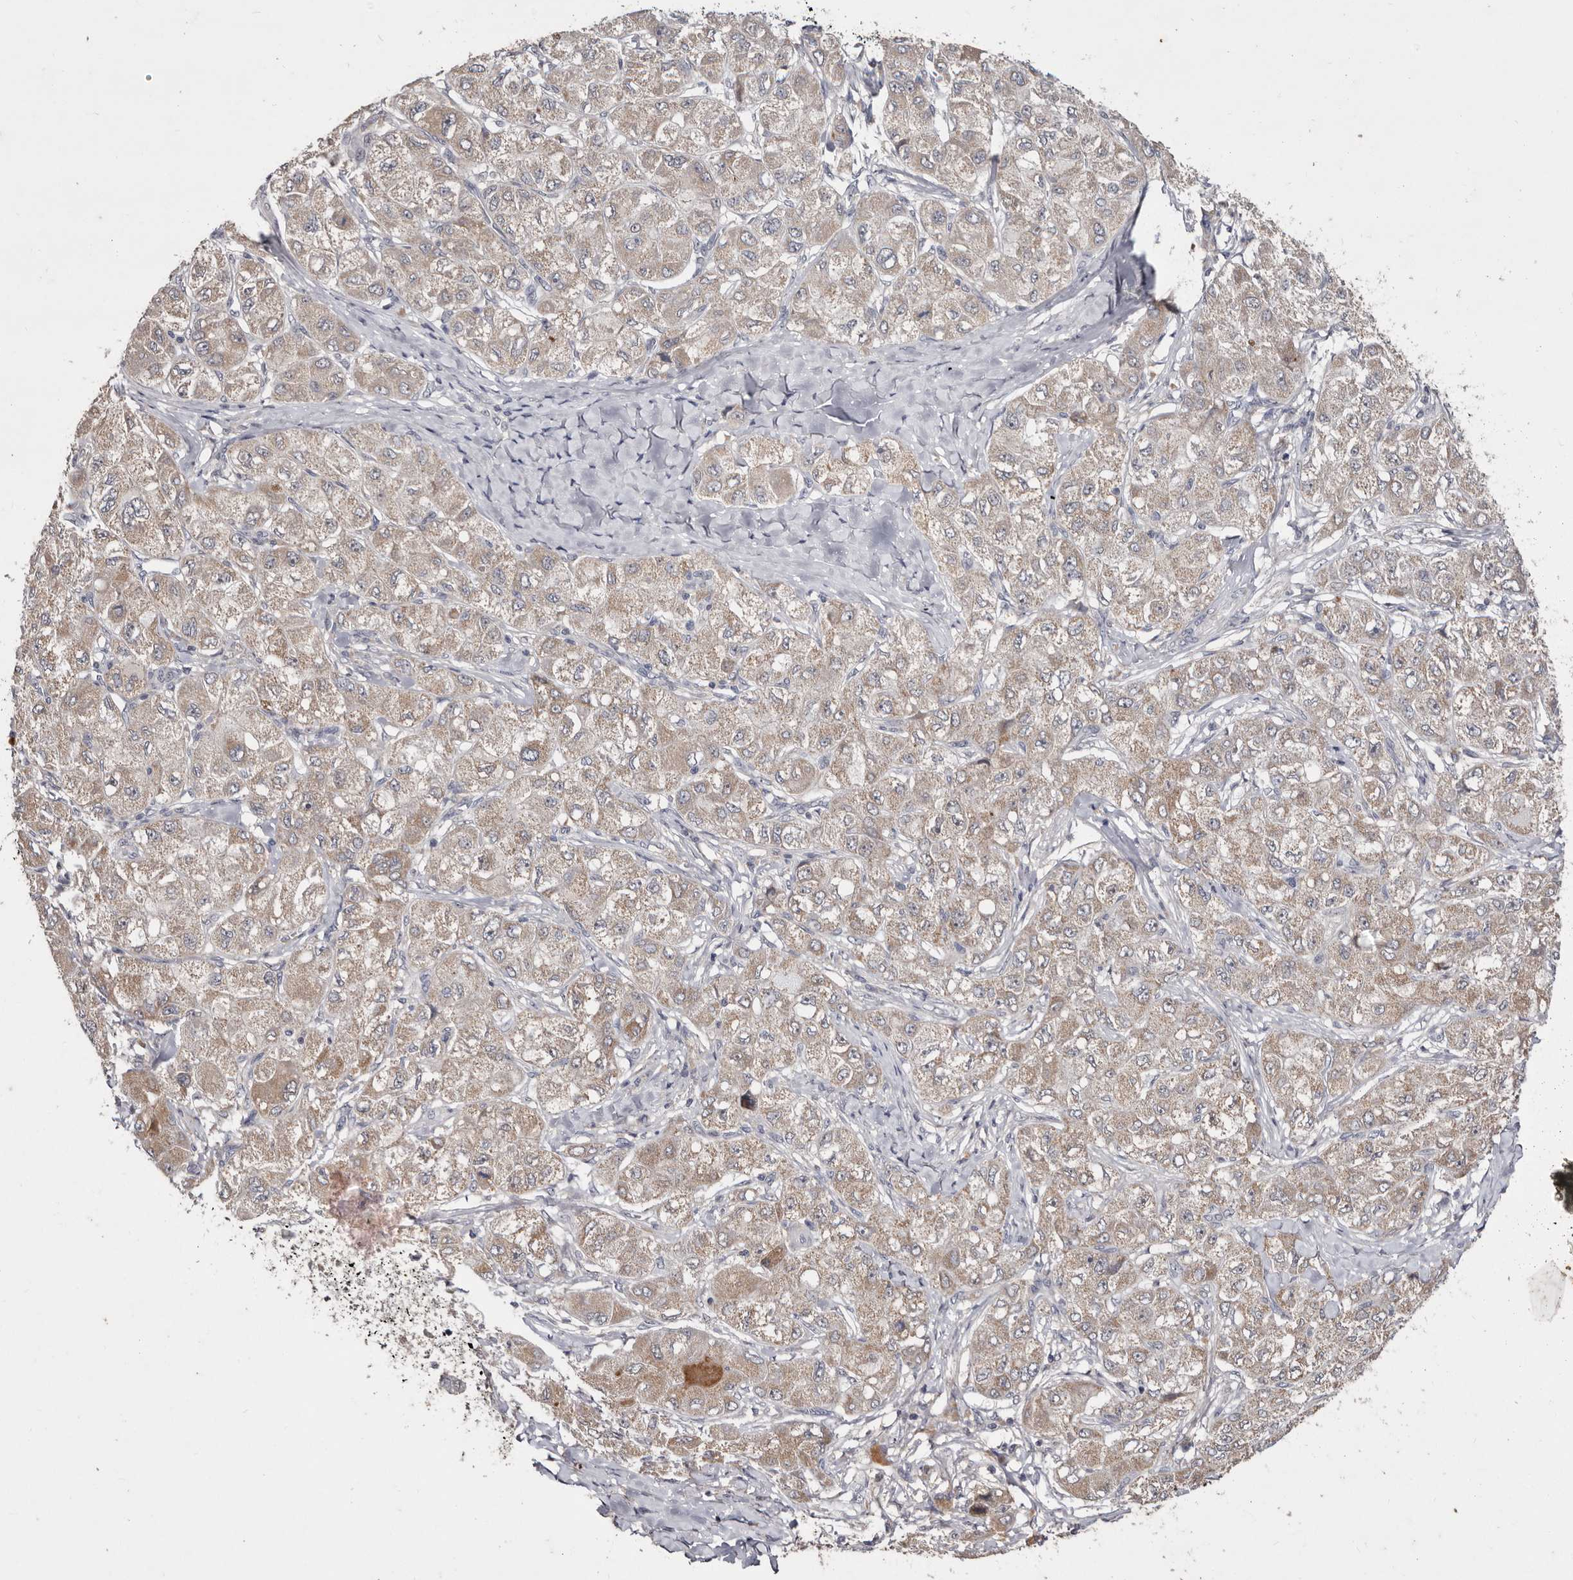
{"staining": {"intensity": "weak", "quantity": ">75%", "location": "cytoplasmic/membranous"}, "tissue": "liver cancer", "cell_type": "Tumor cells", "image_type": "cancer", "snomed": [{"axis": "morphology", "description": "Carcinoma, Hepatocellular, NOS"}, {"axis": "topography", "description": "Liver"}], "caption": "Immunohistochemical staining of human liver cancer displays low levels of weak cytoplasmic/membranous expression in about >75% of tumor cells.", "gene": "FLAD1", "patient": {"sex": "male", "age": 80}}